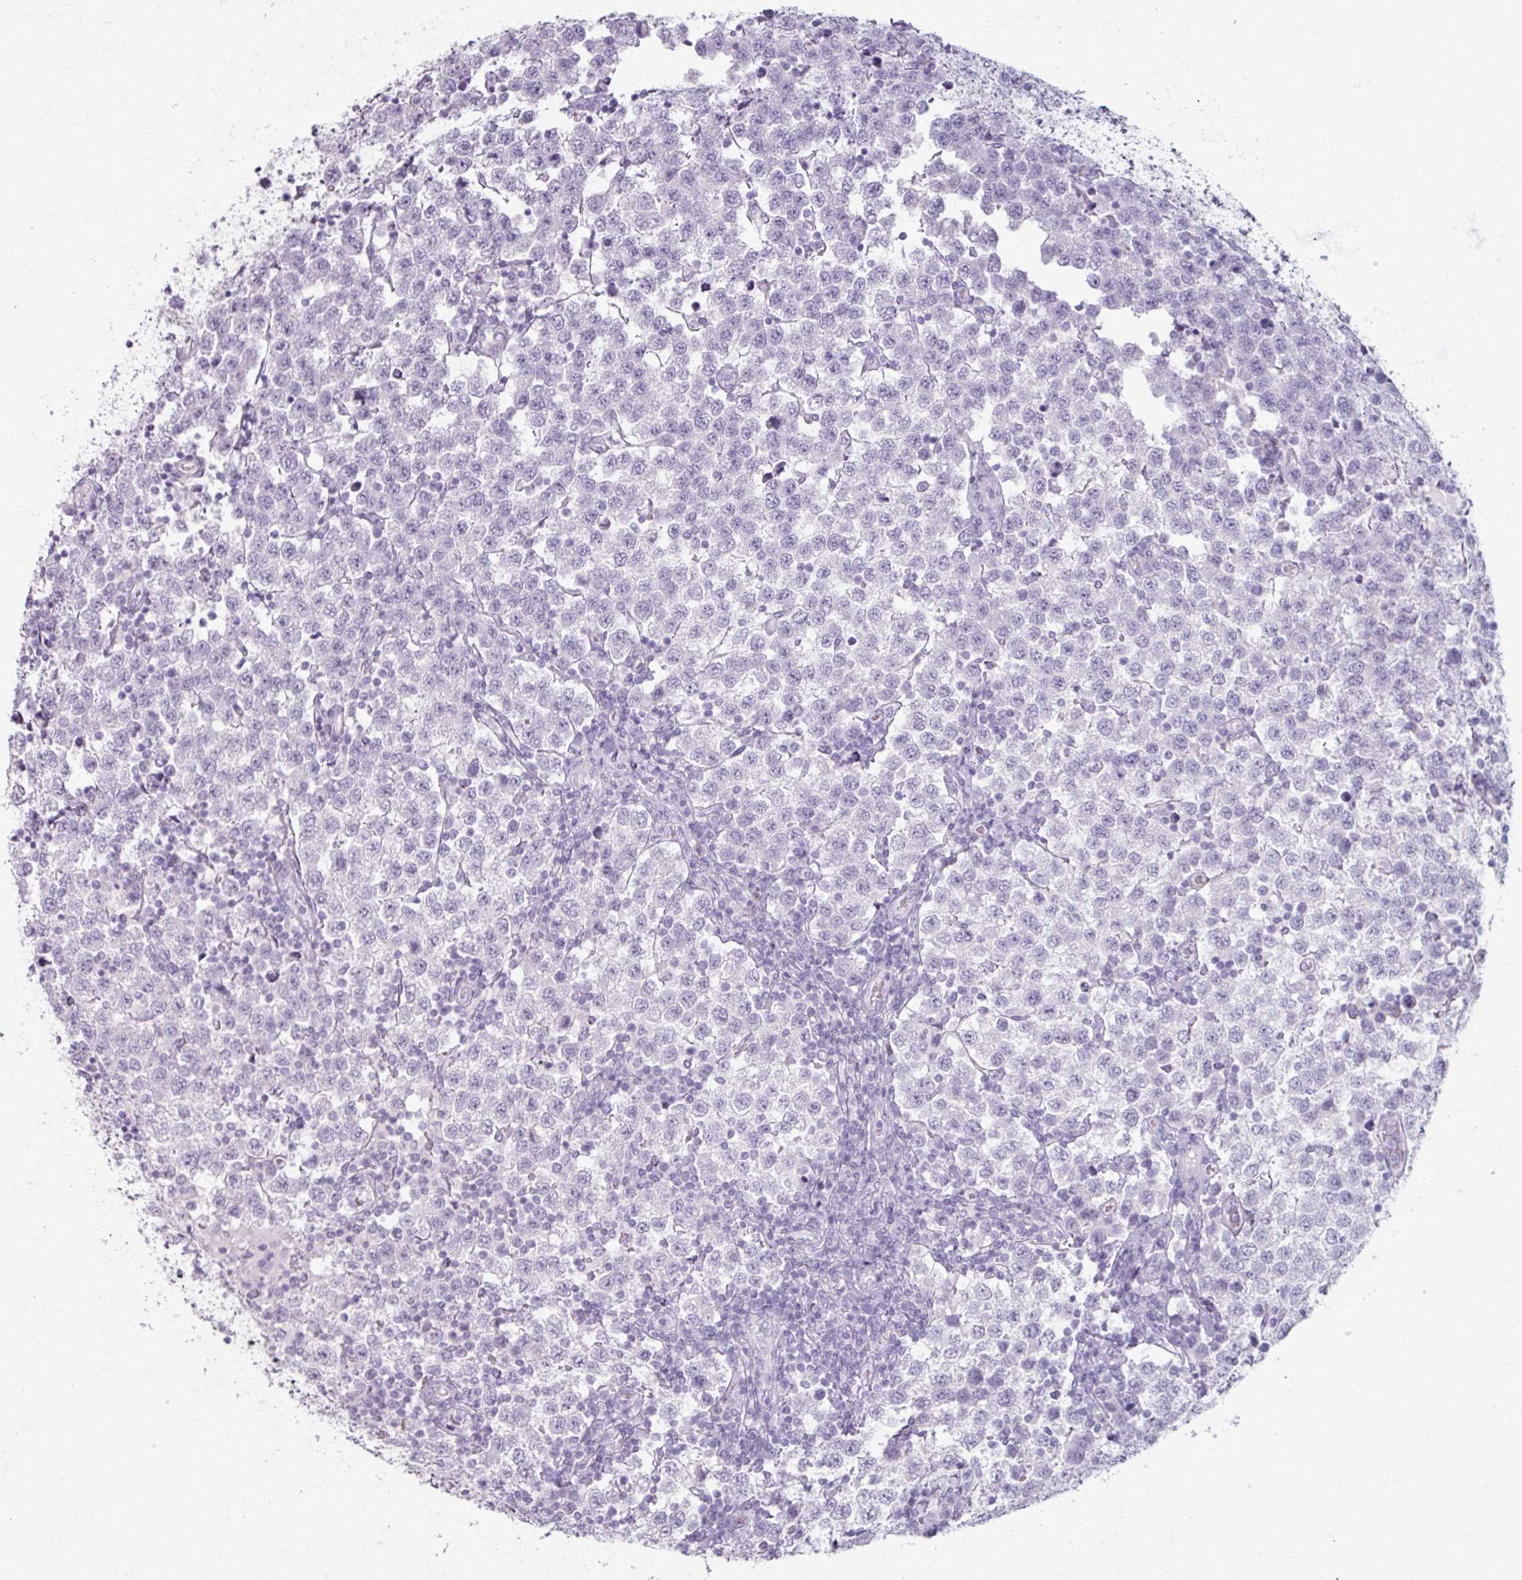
{"staining": {"intensity": "negative", "quantity": "none", "location": "none"}, "tissue": "testis cancer", "cell_type": "Tumor cells", "image_type": "cancer", "snomed": [{"axis": "morphology", "description": "Seminoma, NOS"}, {"axis": "topography", "description": "Testis"}], "caption": "An IHC photomicrograph of testis seminoma is shown. There is no staining in tumor cells of testis seminoma.", "gene": "ARG1", "patient": {"sex": "male", "age": 34}}